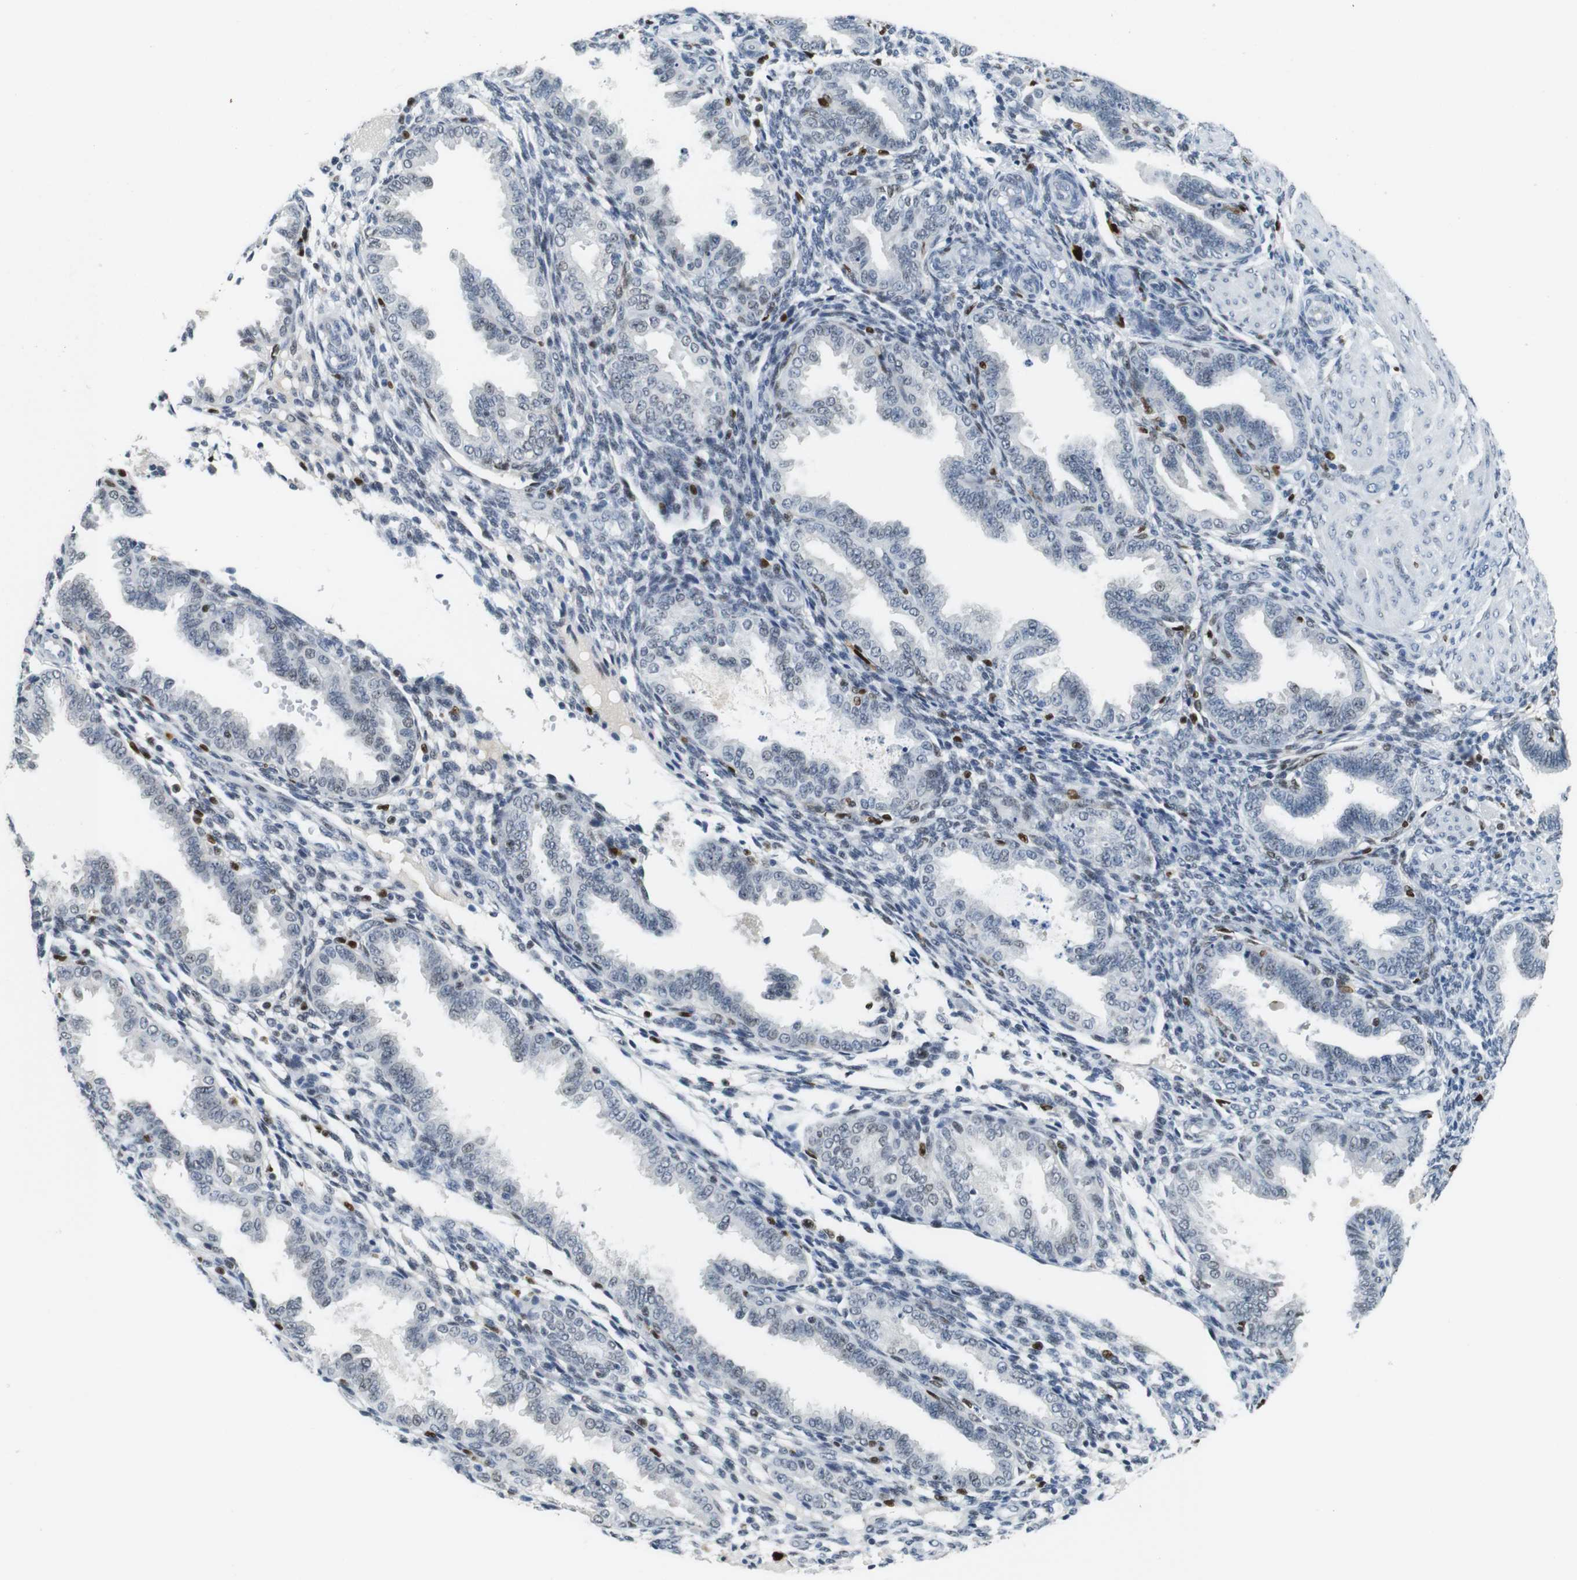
{"staining": {"intensity": "negative", "quantity": "none", "location": "none"}, "tissue": "endometrium", "cell_type": "Cells in endometrial stroma", "image_type": "normal", "snomed": [{"axis": "morphology", "description": "Normal tissue, NOS"}, {"axis": "topography", "description": "Endometrium"}], "caption": "DAB (3,3'-diaminobenzidine) immunohistochemical staining of normal endometrium shows no significant staining in cells in endometrial stroma.", "gene": "IRF8", "patient": {"sex": "female", "age": 33}}